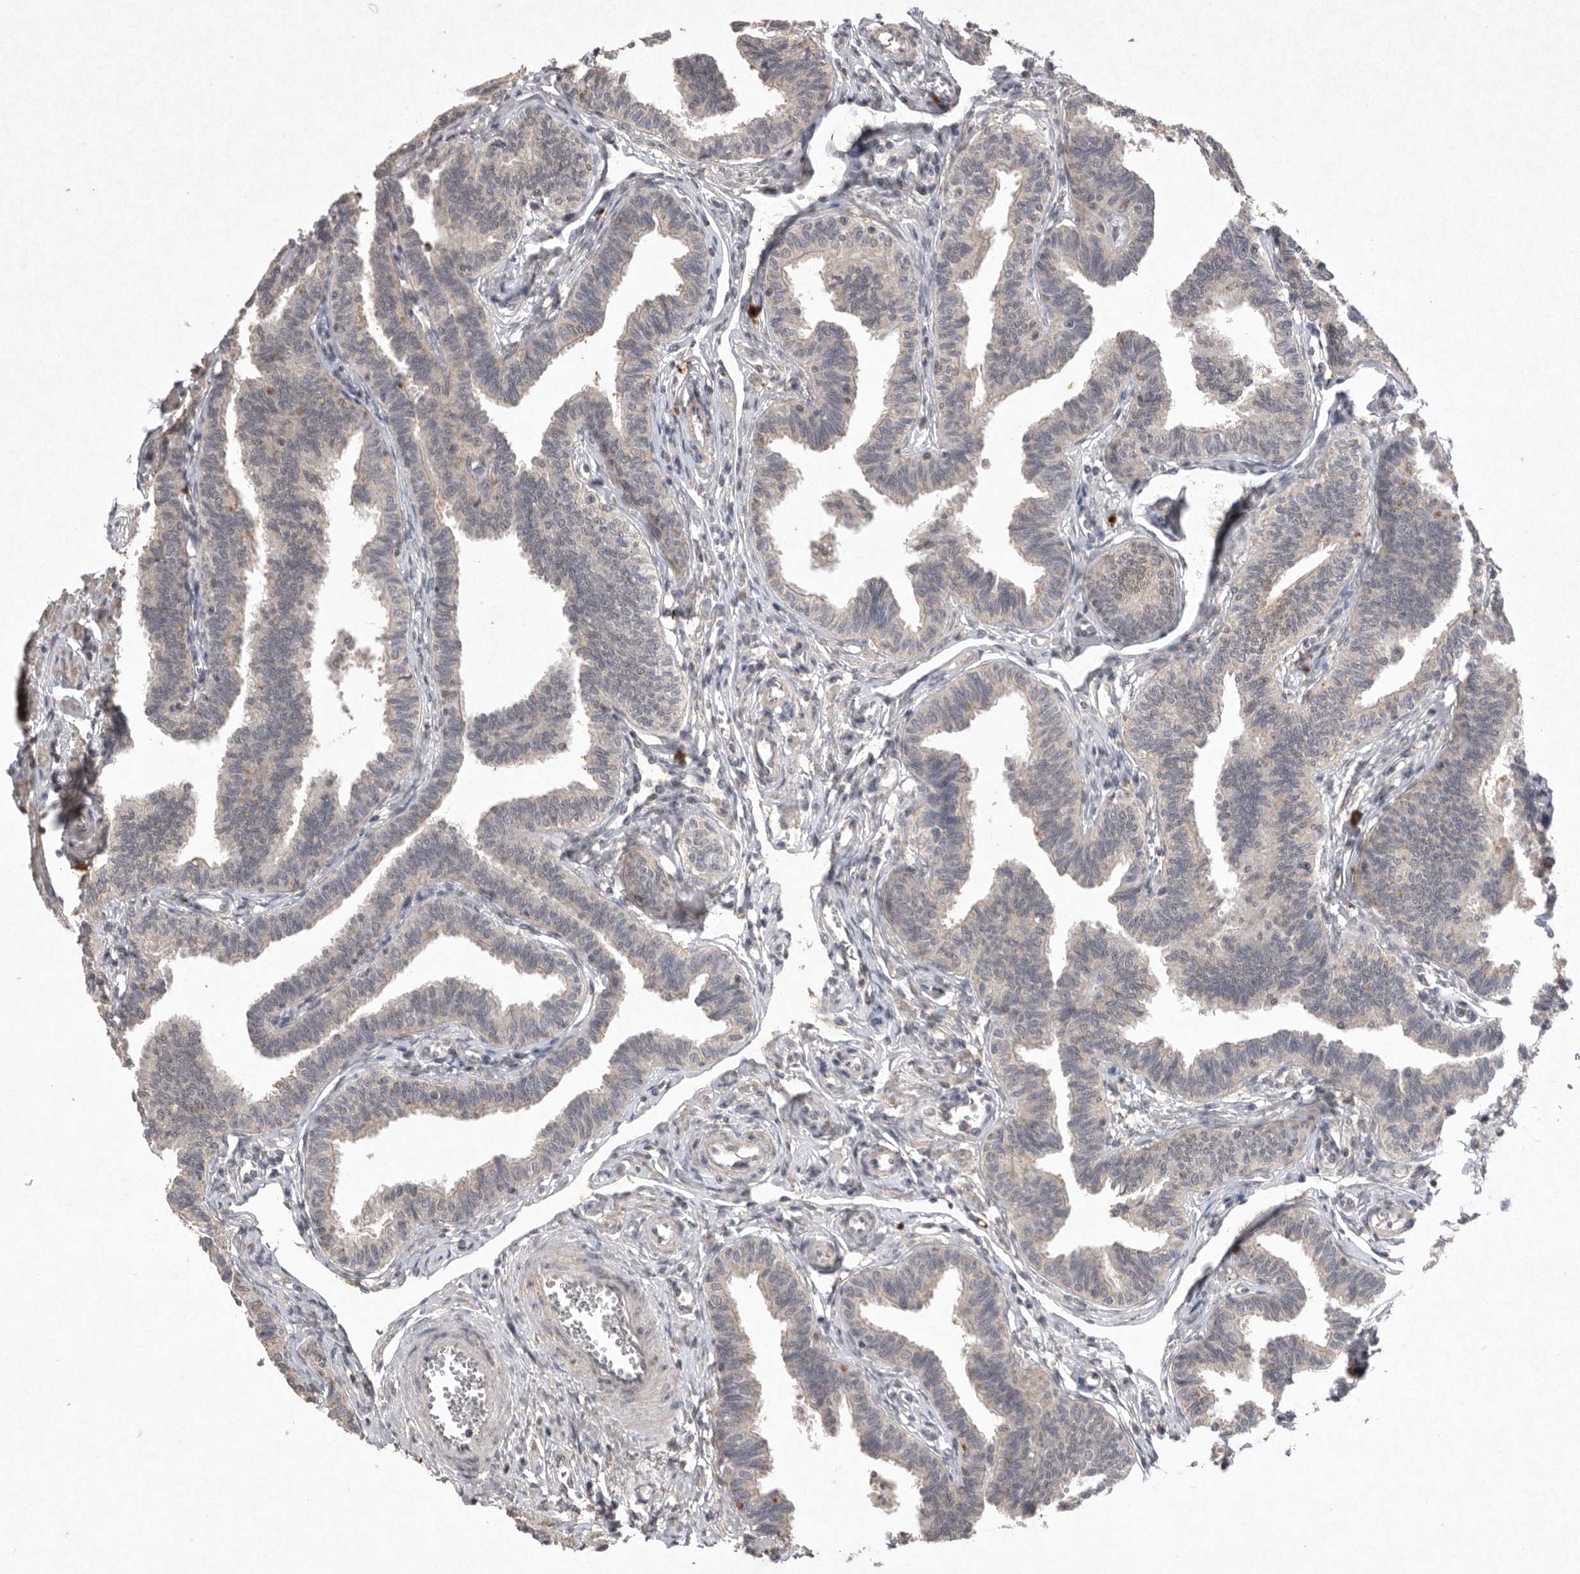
{"staining": {"intensity": "weak", "quantity": "25%-75%", "location": "cytoplasmic/membranous"}, "tissue": "fallopian tube", "cell_type": "Glandular cells", "image_type": "normal", "snomed": [{"axis": "morphology", "description": "Normal tissue, NOS"}, {"axis": "topography", "description": "Fallopian tube"}, {"axis": "topography", "description": "Ovary"}], "caption": "Immunohistochemical staining of benign fallopian tube demonstrates low levels of weak cytoplasmic/membranous positivity in about 25%-75% of glandular cells.", "gene": "APLNR", "patient": {"sex": "female", "age": 23}}